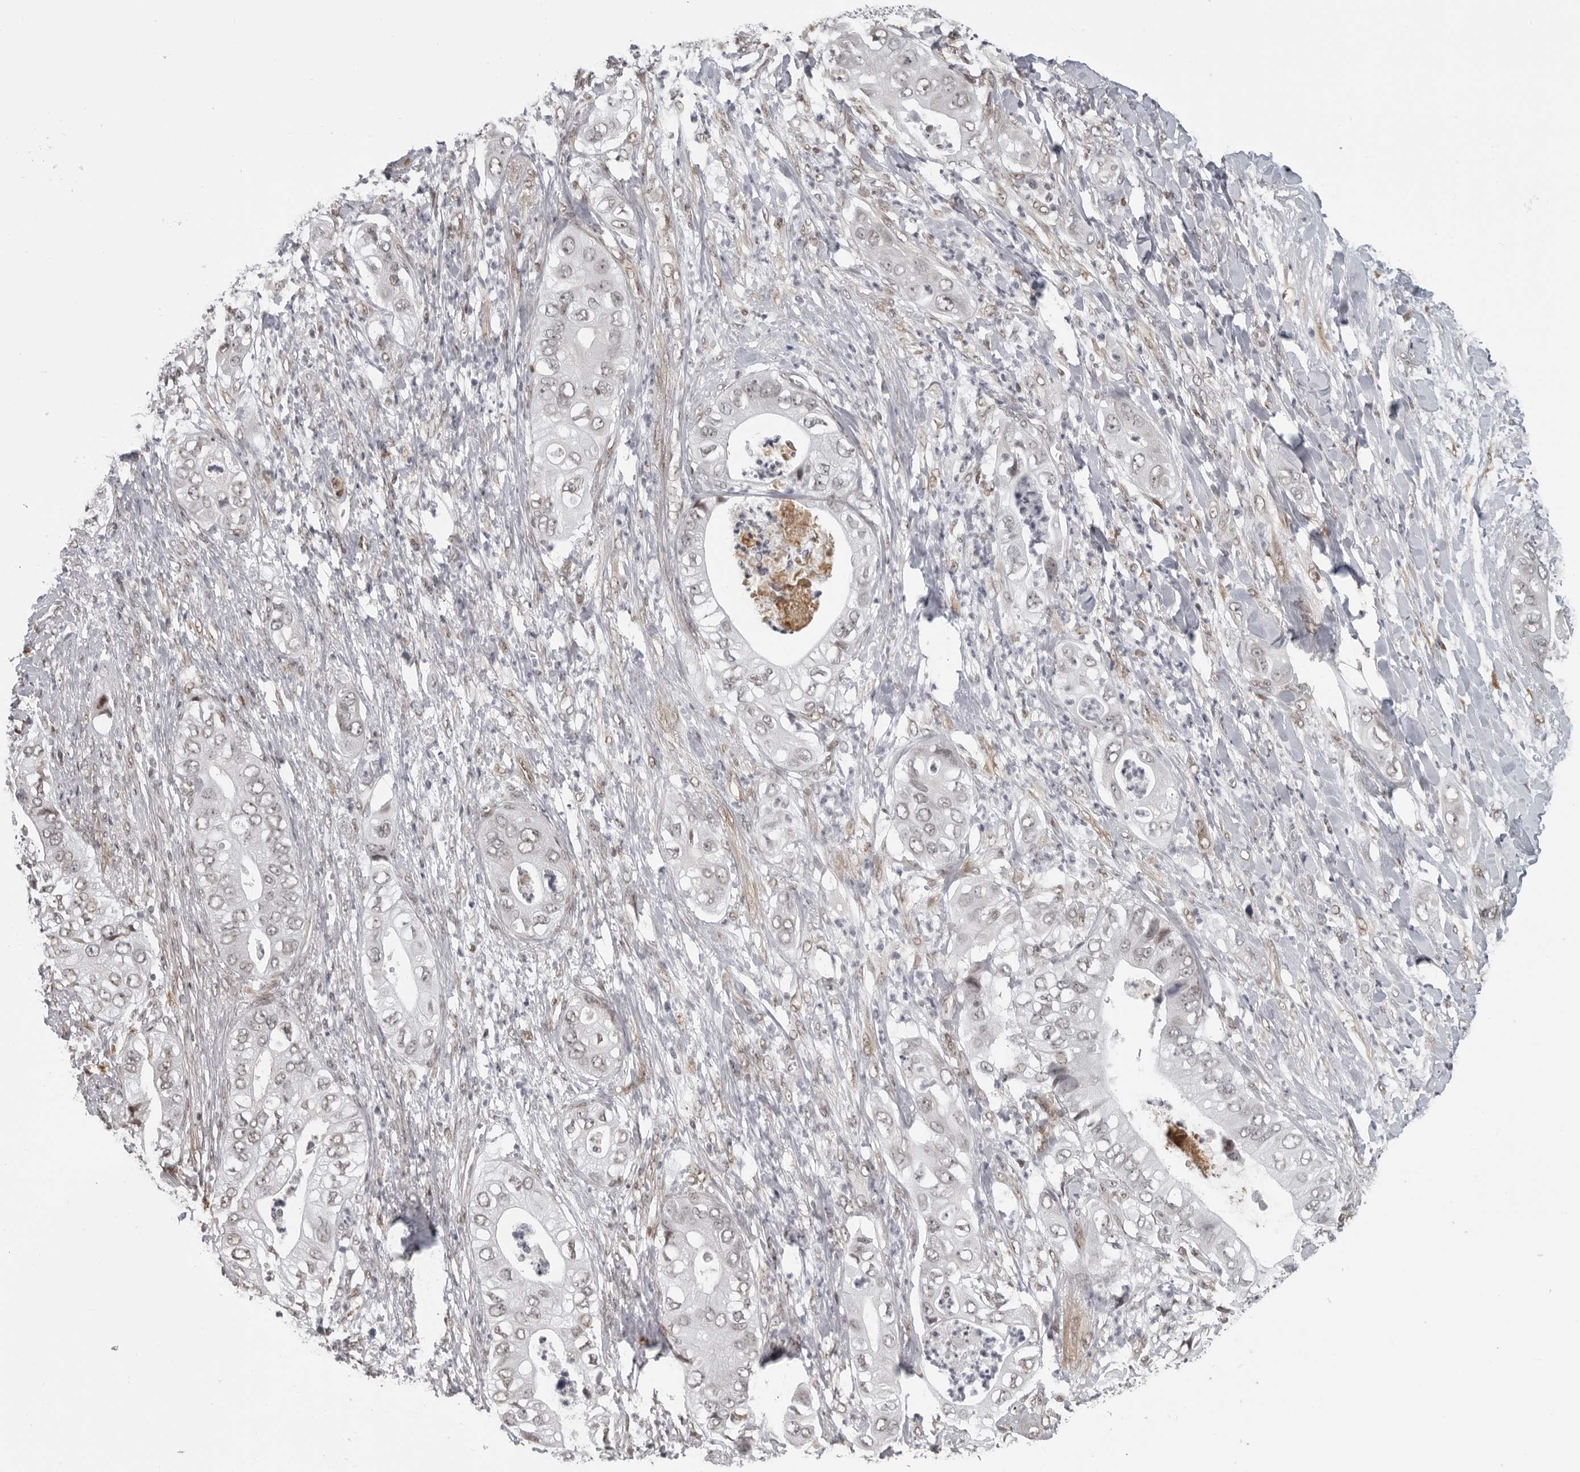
{"staining": {"intensity": "weak", "quantity": "25%-75%", "location": "nuclear"}, "tissue": "pancreatic cancer", "cell_type": "Tumor cells", "image_type": "cancer", "snomed": [{"axis": "morphology", "description": "Adenocarcinoma, NOS"}, {"axis": "topography", "description": "Pancreas"}], "caption": "IHC photomicrograph of neoplastic tissue: adenocarcinoma (pancreatic) stained using IHC exhibits low levels of weak protein expression localized specifically in the nuclear of tumor cells, appearing as a nuclear brown color.", "gene": "MAF", "patient": {"sex": "female", "age": 78}}